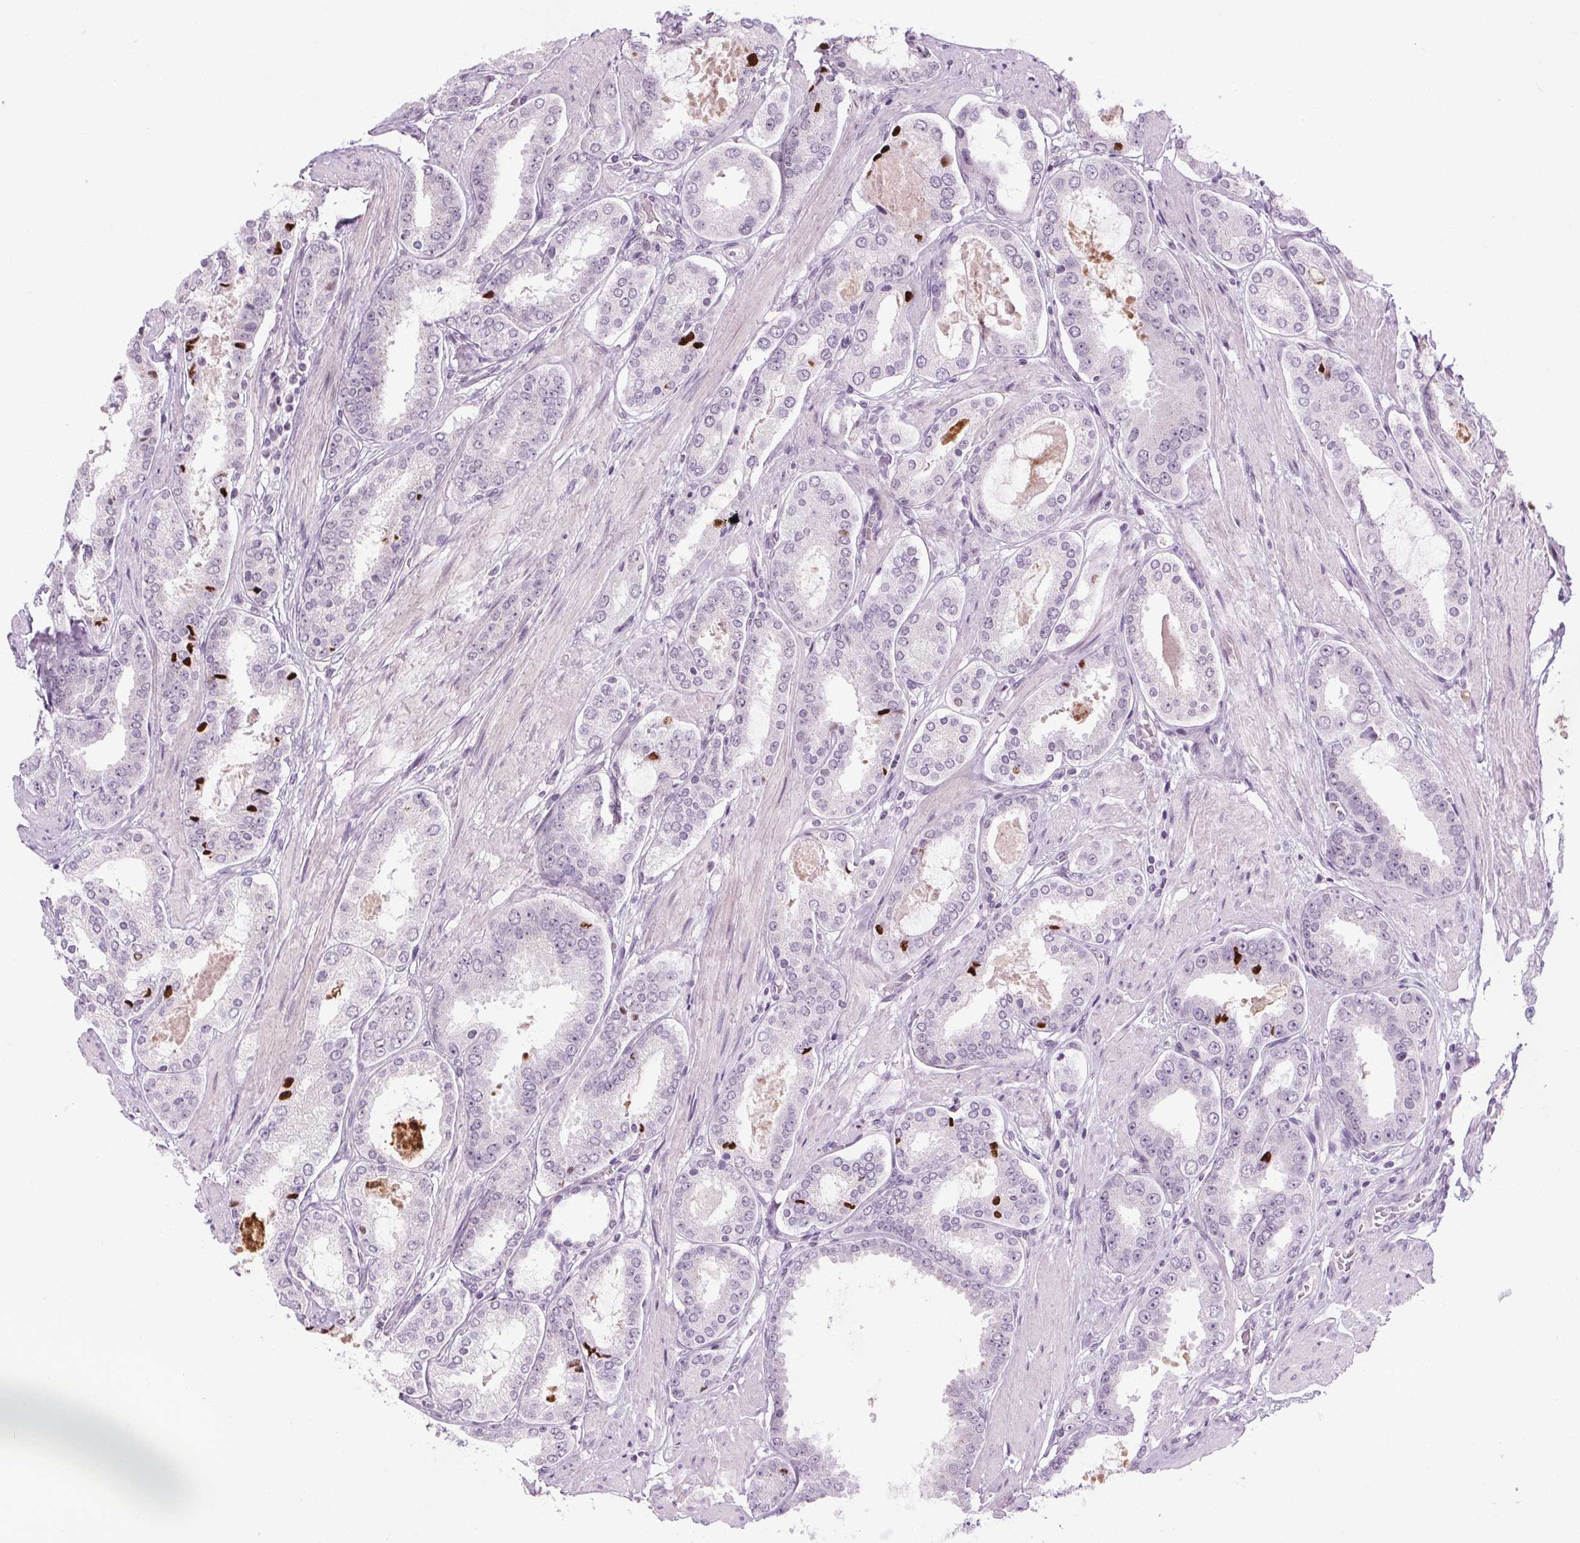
{"staining": {"intensity": "strong", "quantity": "<25%", "location": "nuclear"}, "tissue": "prostate cancer", "cell_type": "Tumor cells", "image_type": "cancer", "snomed": [{"axis": "morphology", "description": "Adenocarcinoma, High grade"}, {"axis": "topography", "description": "Prostate"}], "caption": "An immunohistochemistry (IHC) photomicrograph of neoplastic tissue is shown. Protein staining in brown highlights strong nuclear positivity in prostate cancer within tumor cells.", "gene": "CEBPA", "patient": {"sex": "male", "age": 63}}